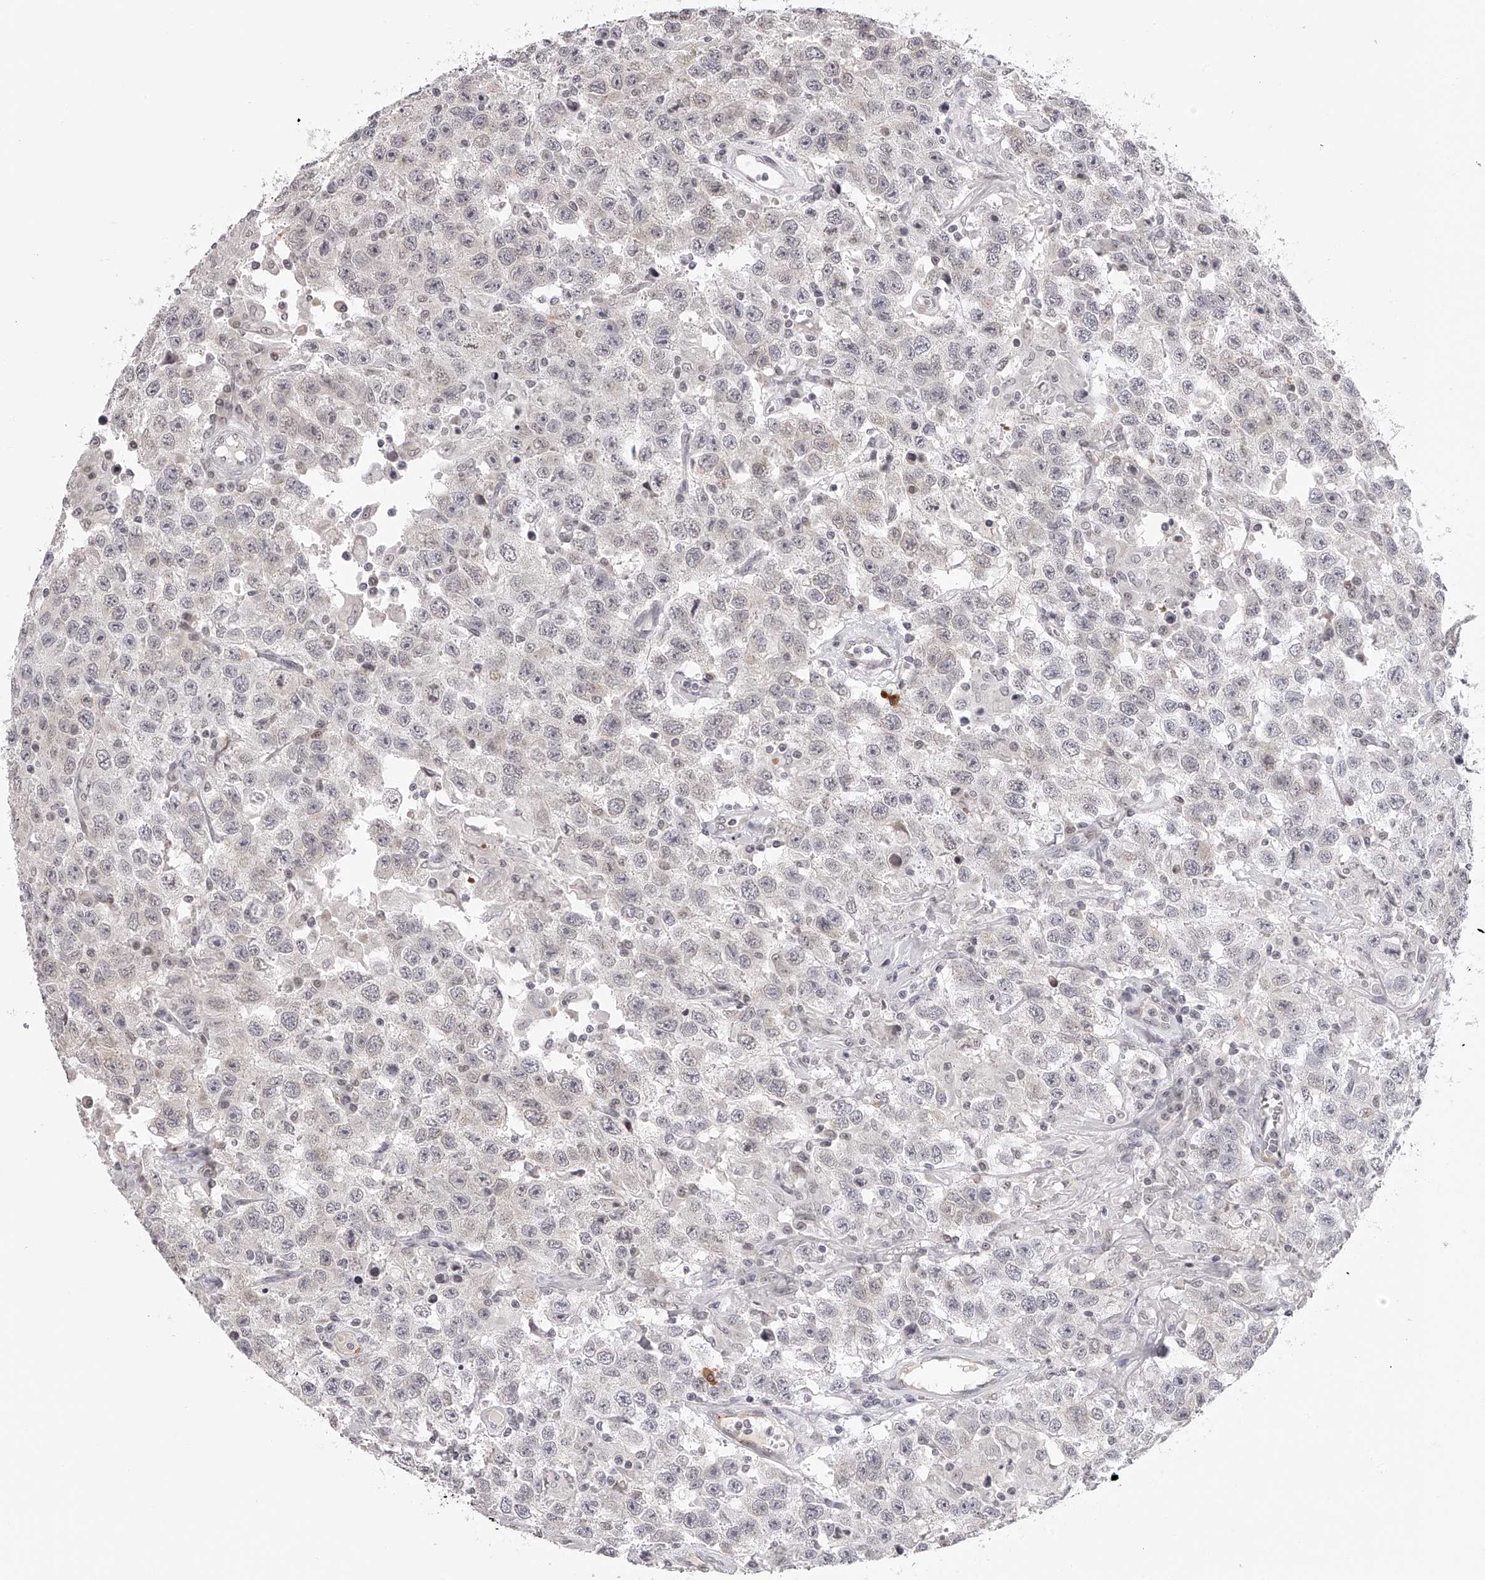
{"staining": {"intensity": "negative", "quantity": "none", "location": "none"}, "tissue": "testis cancer", "cell_type": "Tumor cells", "image_type": "cancer", "snomed": [{"axis": "morphology", "description": "Seminoma, NOS"}, {"axis": "topography", "description": "Testis"}], "caption": "Image shows no significant protein staining in tumor cells of testis cancer (seminoma).", "gene": "RNF220", "patient": {"sex": "male", "age": 41}}